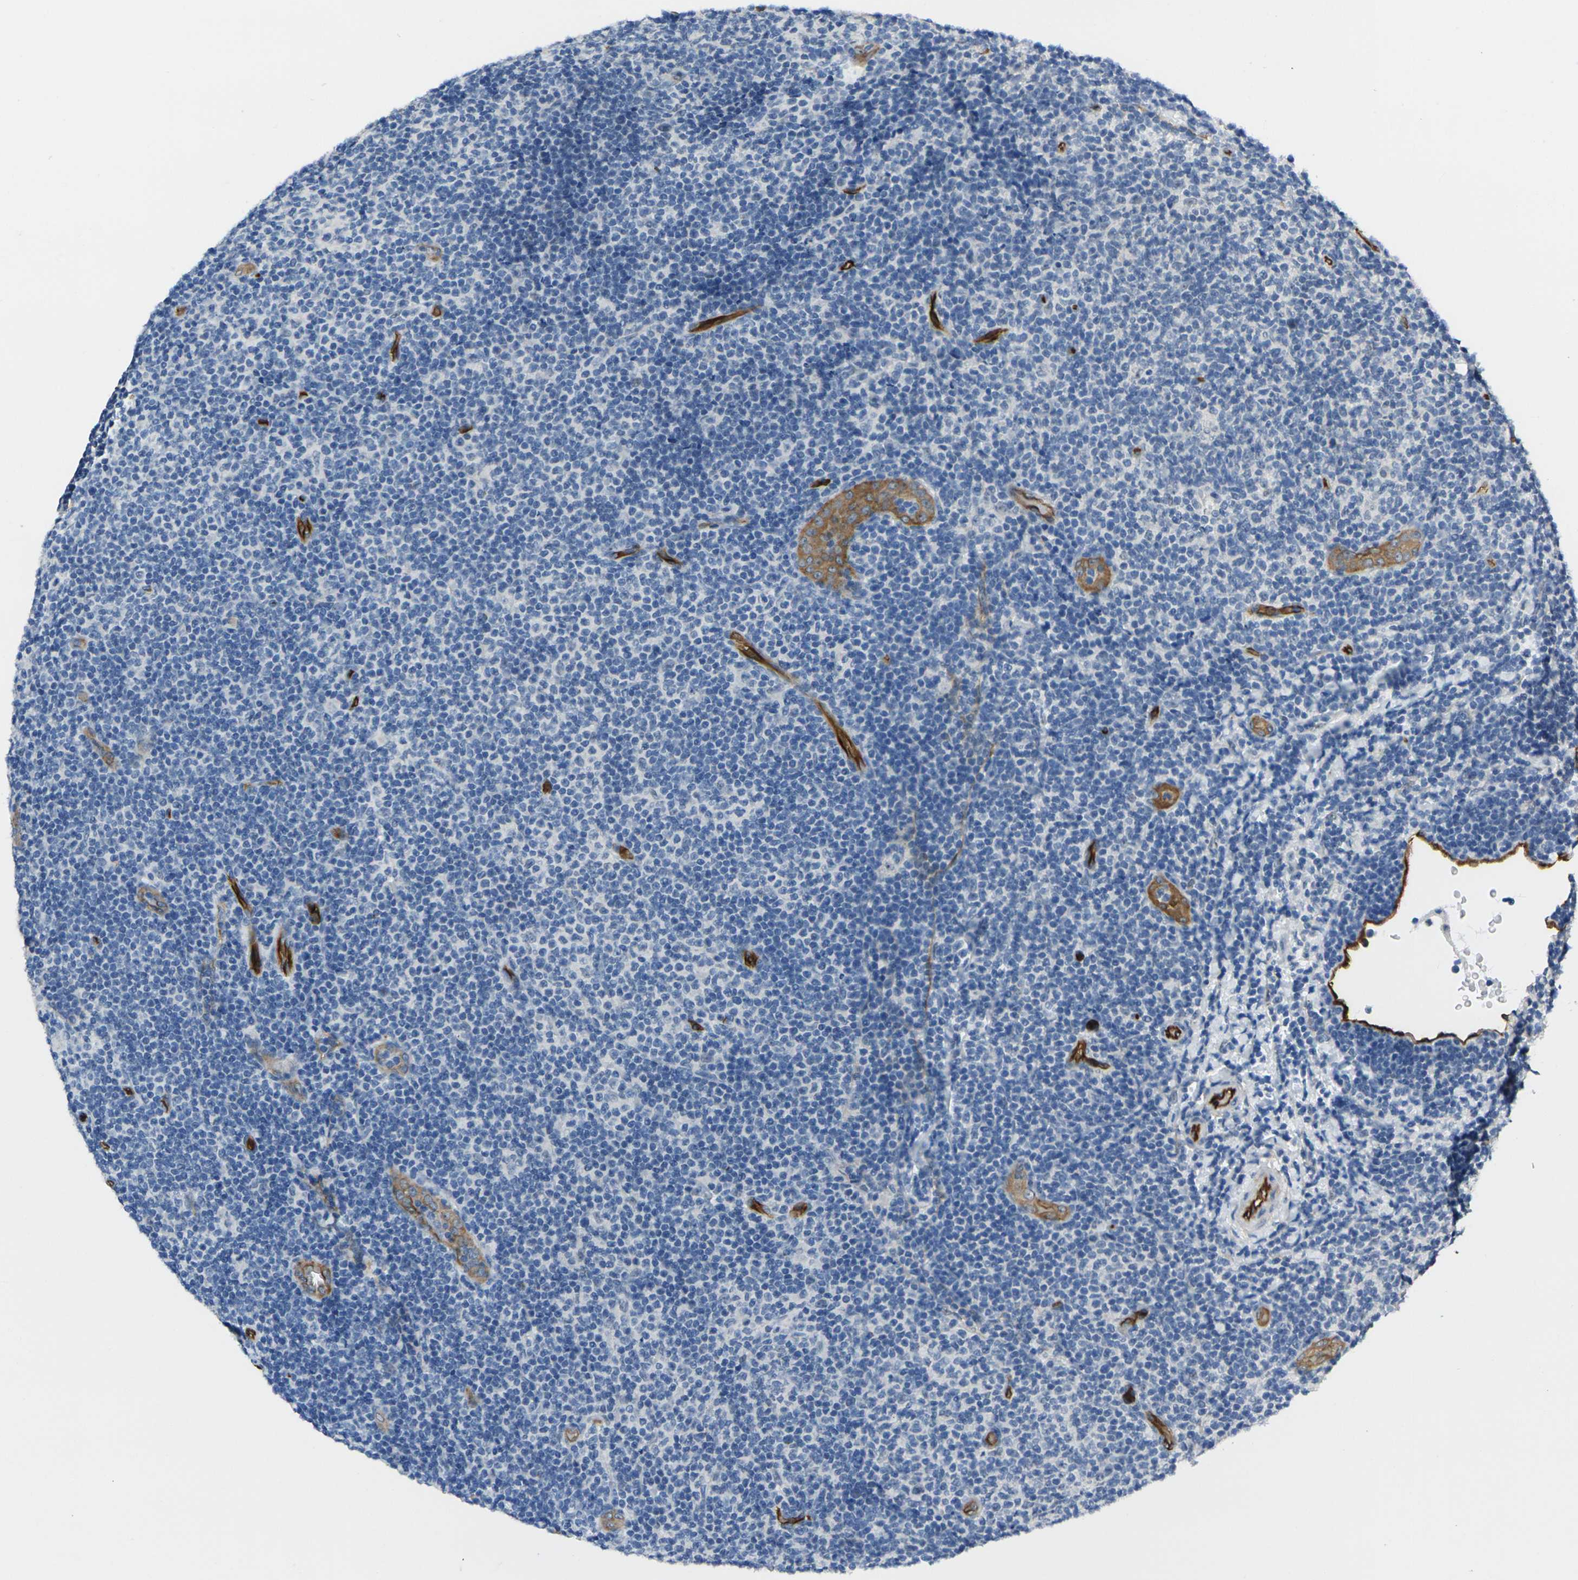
{"staining": {"intensity": "negative", "quantity": "none", "location": "none"}, "tissue": "lymphoma", "cell_type": "Tumor cells", "image_type": "cancer", "snomed": [{"axis": "morphology", "description": "Malignant lymphoma, non-Hodgkin's type, Low grade"}, {"axis": "topography", "description": "Lymph node"}], "caption": "Human lymphoma stained for a protein using immunohistochemistry (IHC) demonstrates no positivity in tumor cells.", "gene": "HSPA12B", "patient": {"sex": "male", "age": 83}}